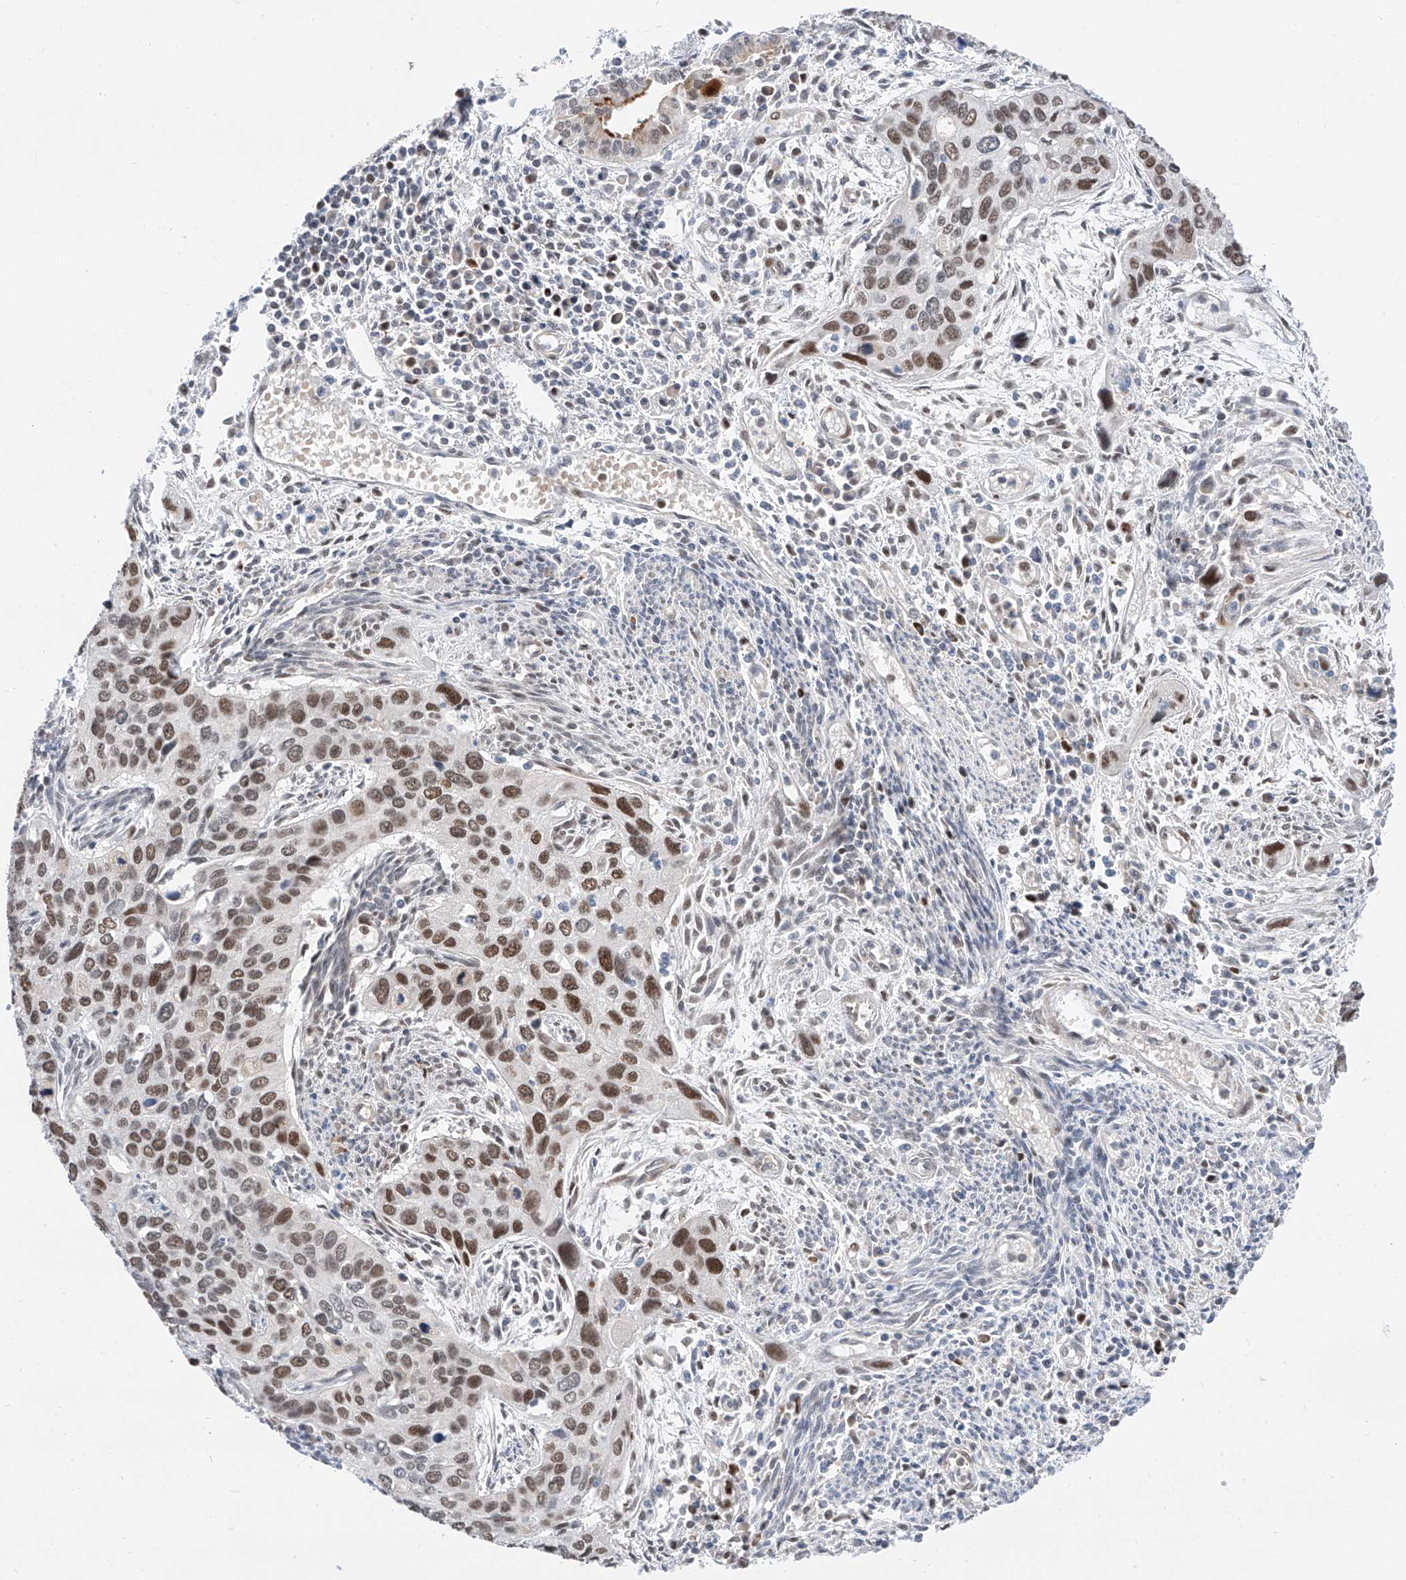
{"staining": {"intensity": "strong", "quantity": ">75%", "location": "nuclear"}, "tissue": "cervical cancer", "cell_type": "Tumor cells", "image_type": "cancer", "snomed": [{"axis": "morphology", "description": "Squamous cell carcinoma, NOS"}, {"axis": "topography", "description": "Cervix"}], "caption": "Brown immunohistochemical staining in cervical cancer (squamous cell carcinoma) exhibits strong nuclear expression in about >75% of tumor cells.", "gene": "SNRNP200", "patient": {"sex": "female", "age": 55}}